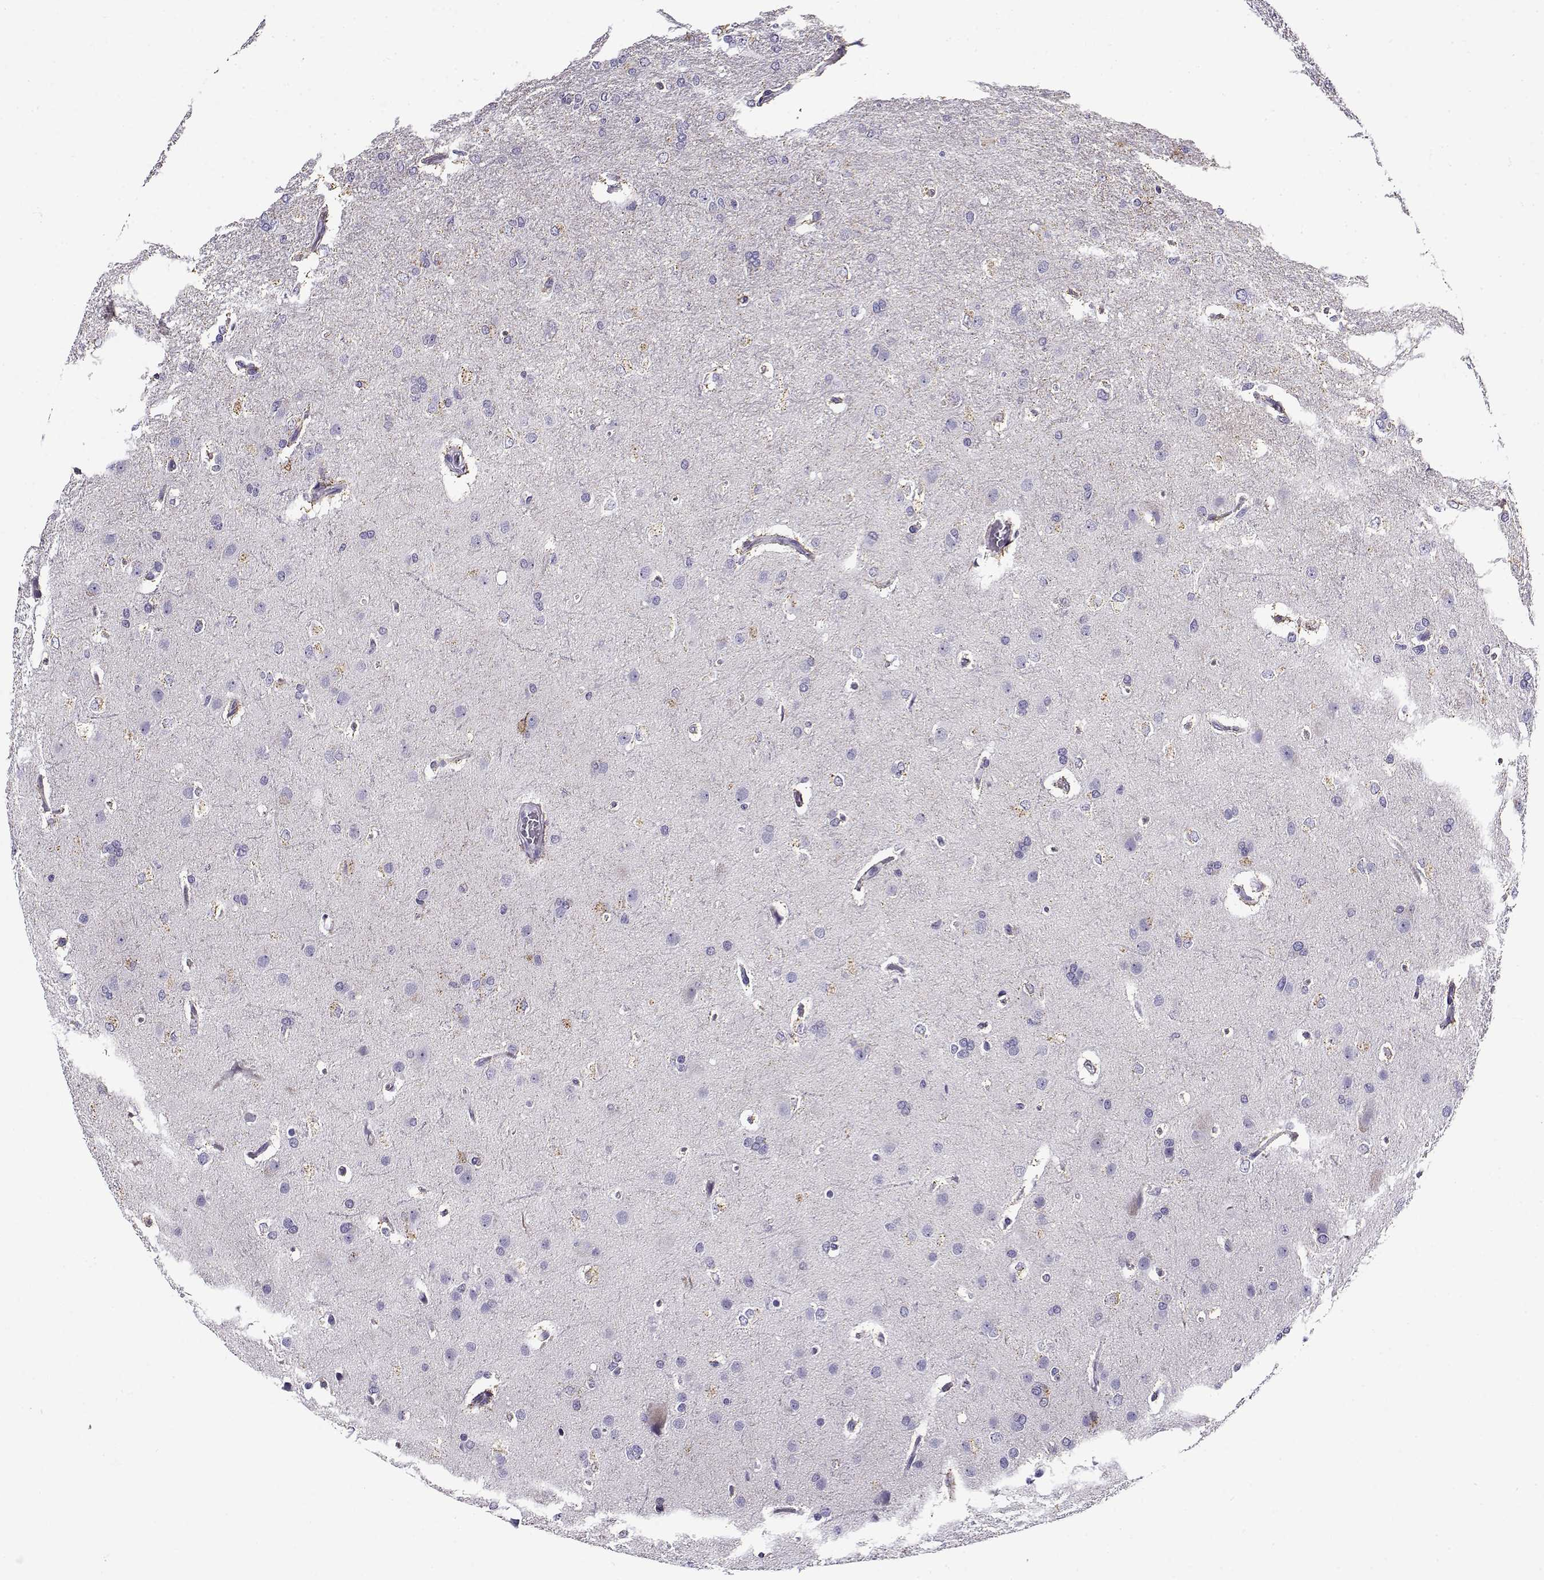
{"staining": {"intensity": "negative", "quantity": "none", "location": "none"}, "tissue": "glioma", "cell_type": "Tumor cells", "image_type": "cancer", "snomed": [{"axis": "morphology", "description": "Glioma, malignant, High grade"}, {"axis": "topography", "description": "Brain"}], "caption": "Immunohistochemistry of human glioma exhibits no staining in tumor cells.", "gene": "FEZF1", "patient": {"sex": "male", "age": 68}}